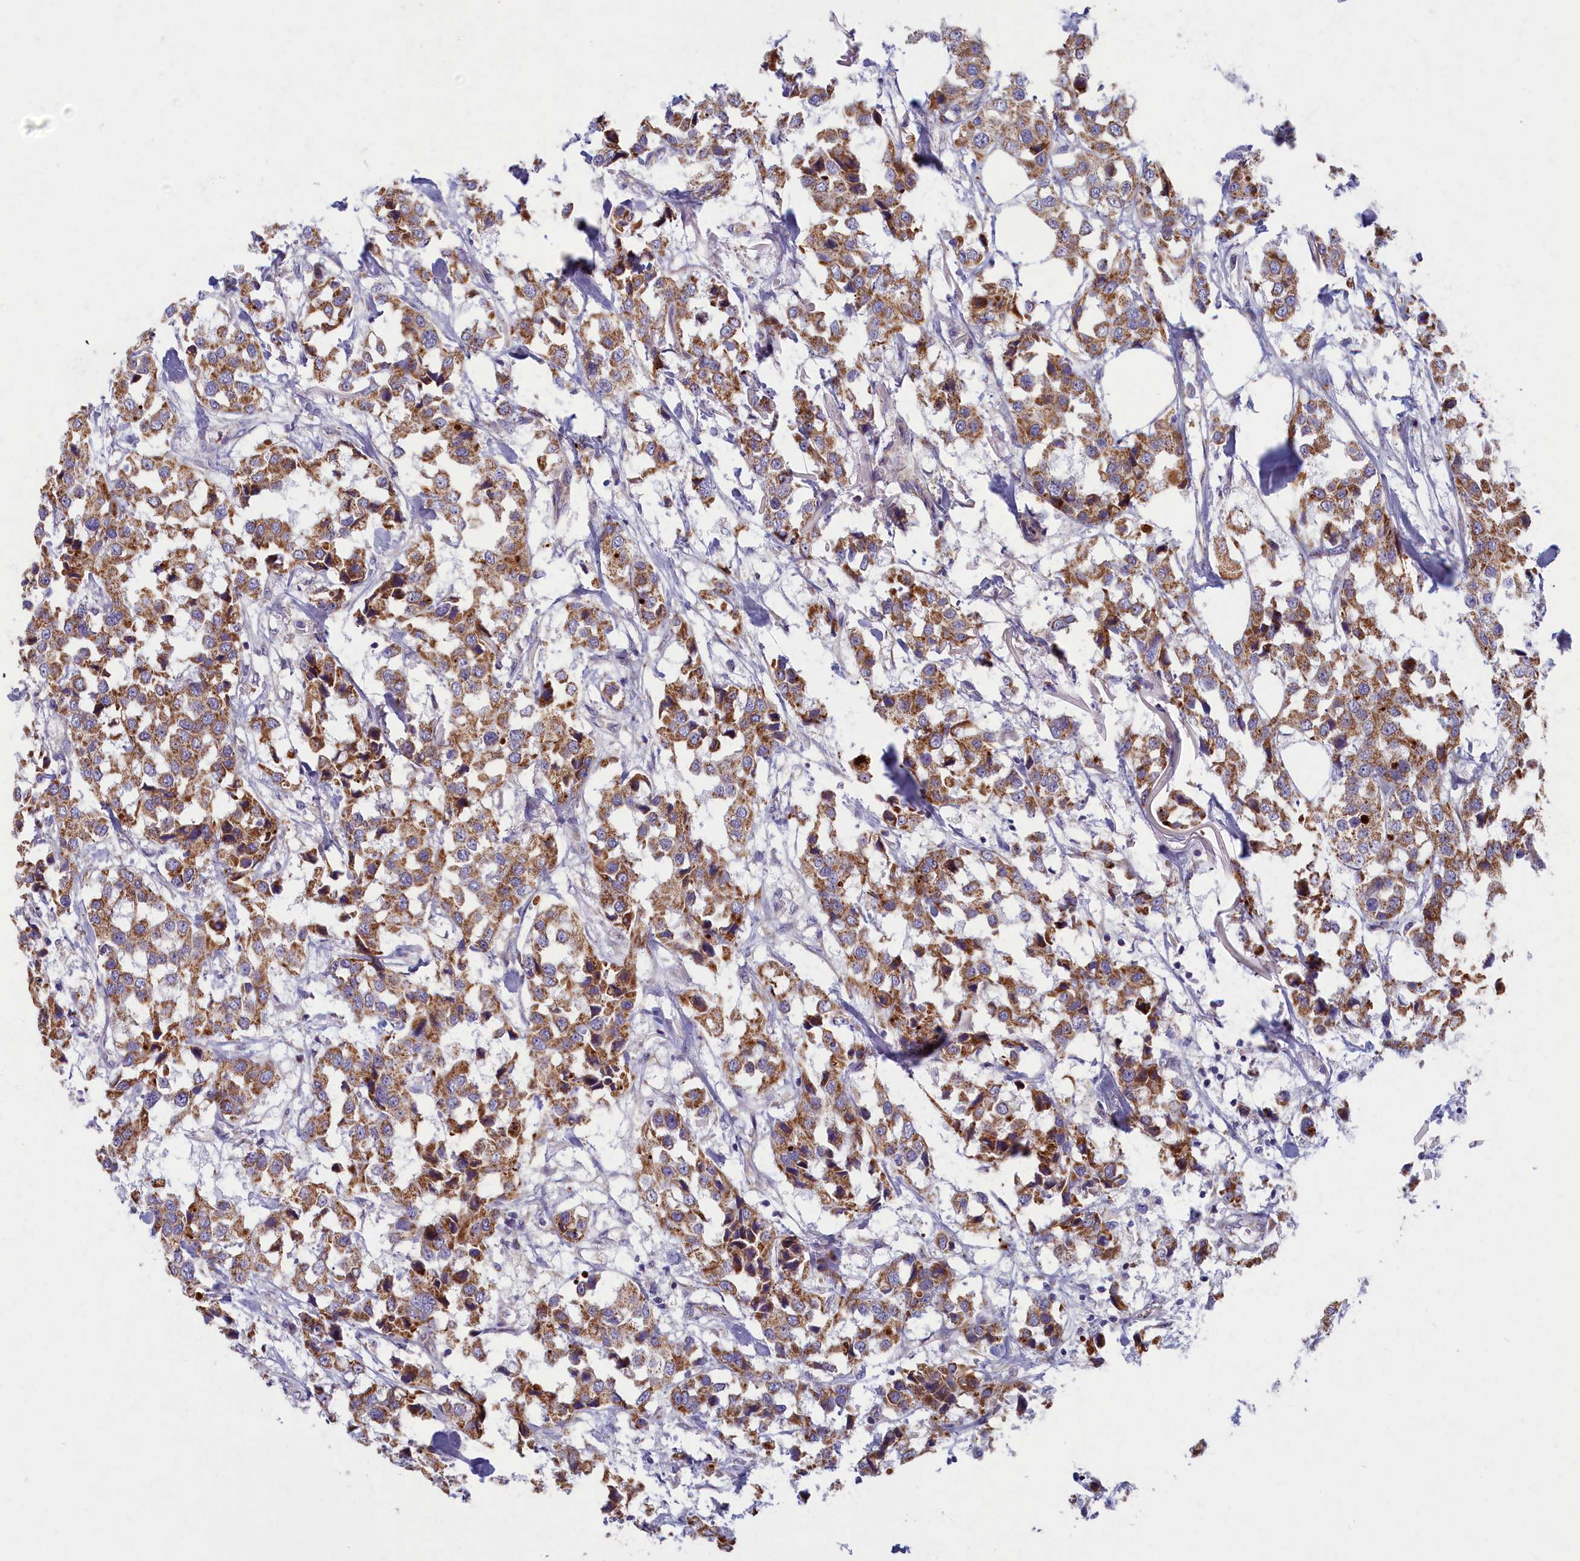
{"staining": {"intensity": "moderate", "quantity": ">75%", "location": "cytoplasmic/membranous"}, "tissue": "breast cancer", "cell_type": "Tumor cells", "image_type": "cancer", "snomed": [{"axis": "morphology", "description": "Duct carcinoma"}, {"axis": "topography", "description": "Breast"}], "caption": "Moderate cytoplasmic/membranous protein staining is identified in approximately >75% of tumor cells in breast cancer.", "gene": "MRPS25", "patient": {"sex": "female", "age": 80}}